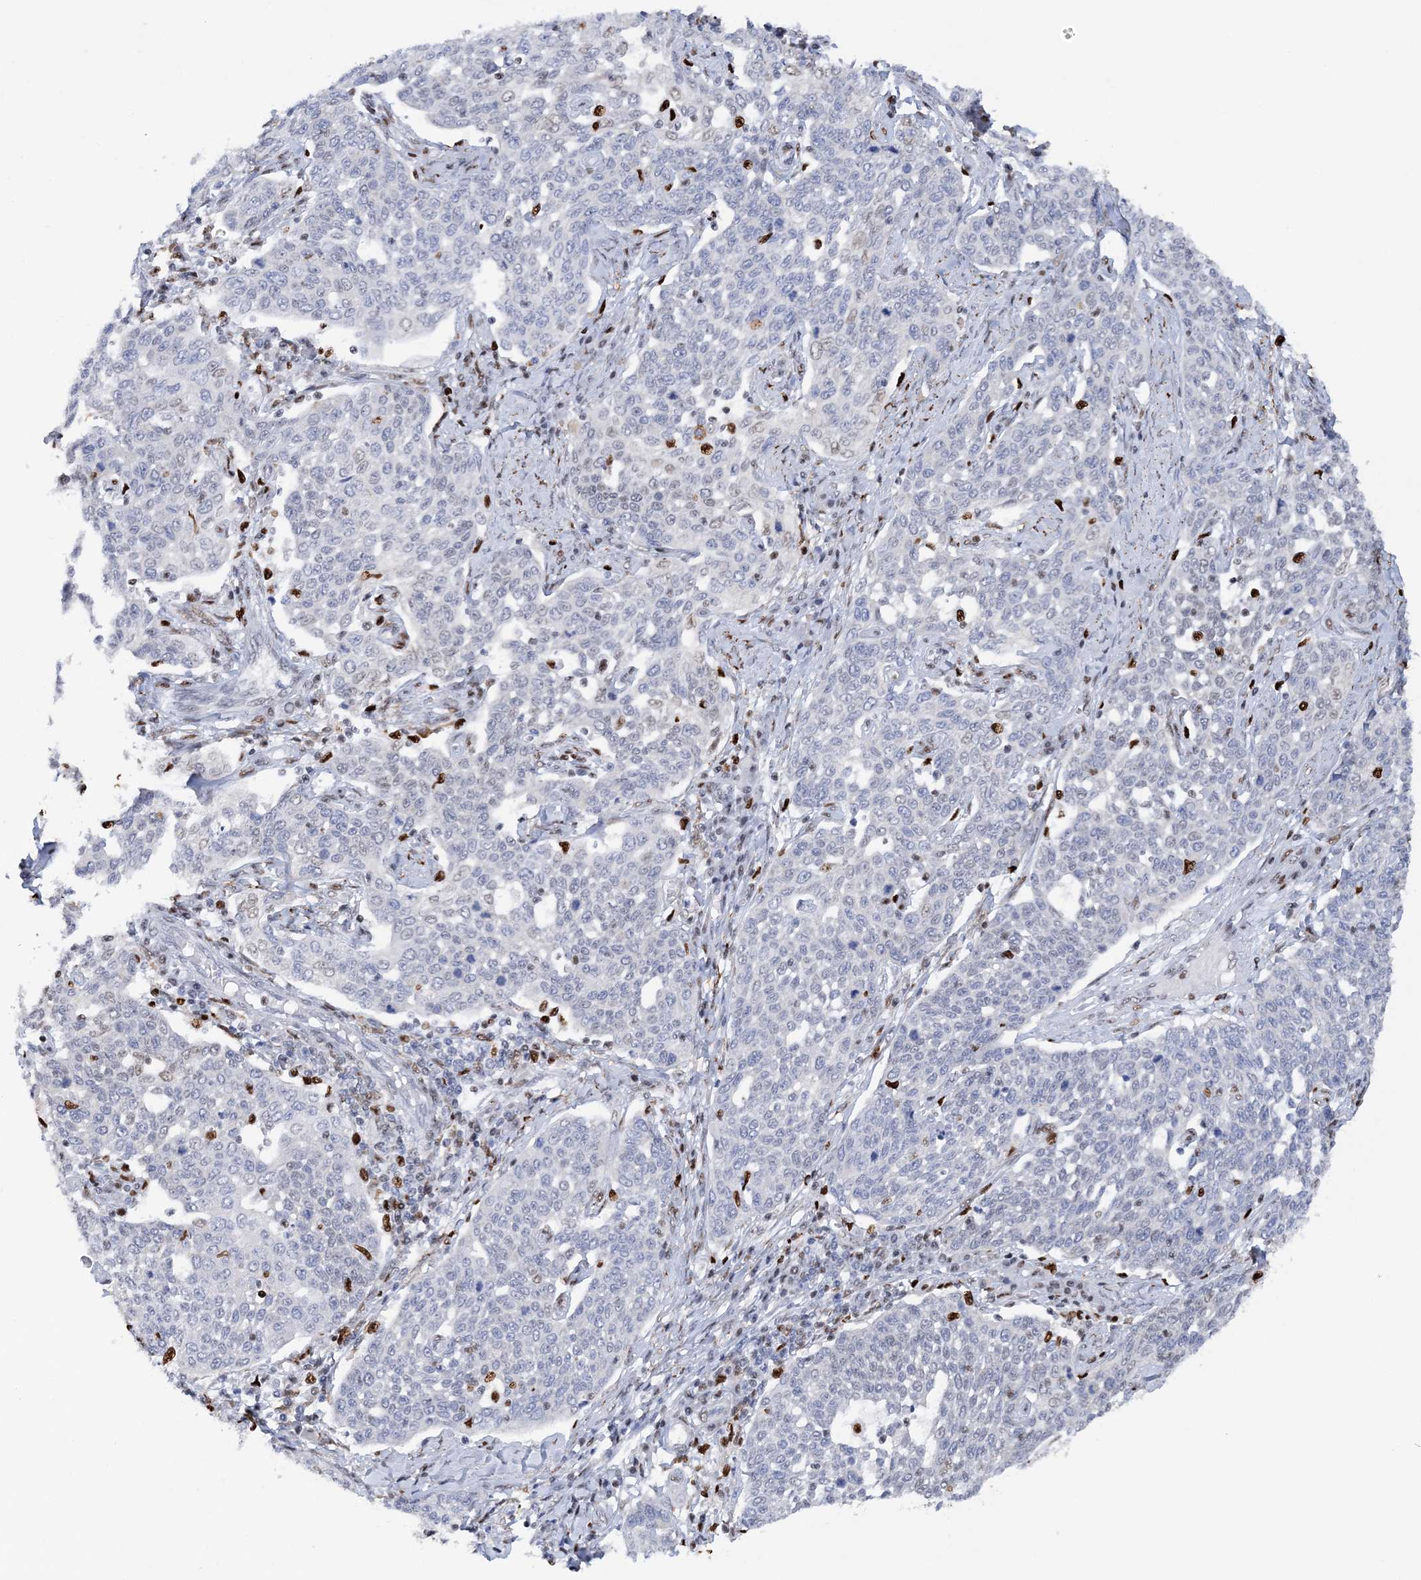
{"staining": {"intensity": "negative", "quantity": "none", "location": "none"}, "tissue": "cervical cancer", "cell_type": "Tumor cells", "image_type": "cancer", "snomed": [{"axis": "morphology", "description": "Squamous cell carcinoma, NOS"}, {"axis": "topography", "description": "Cervix"}], "caption": "Immunohistochemical staining of human cervical cancer (squamous cell carcinoma) reveals no significant expression in tumor cells.", "gene": "NIT2", "patient": {"sex": "female", "age": 34}}